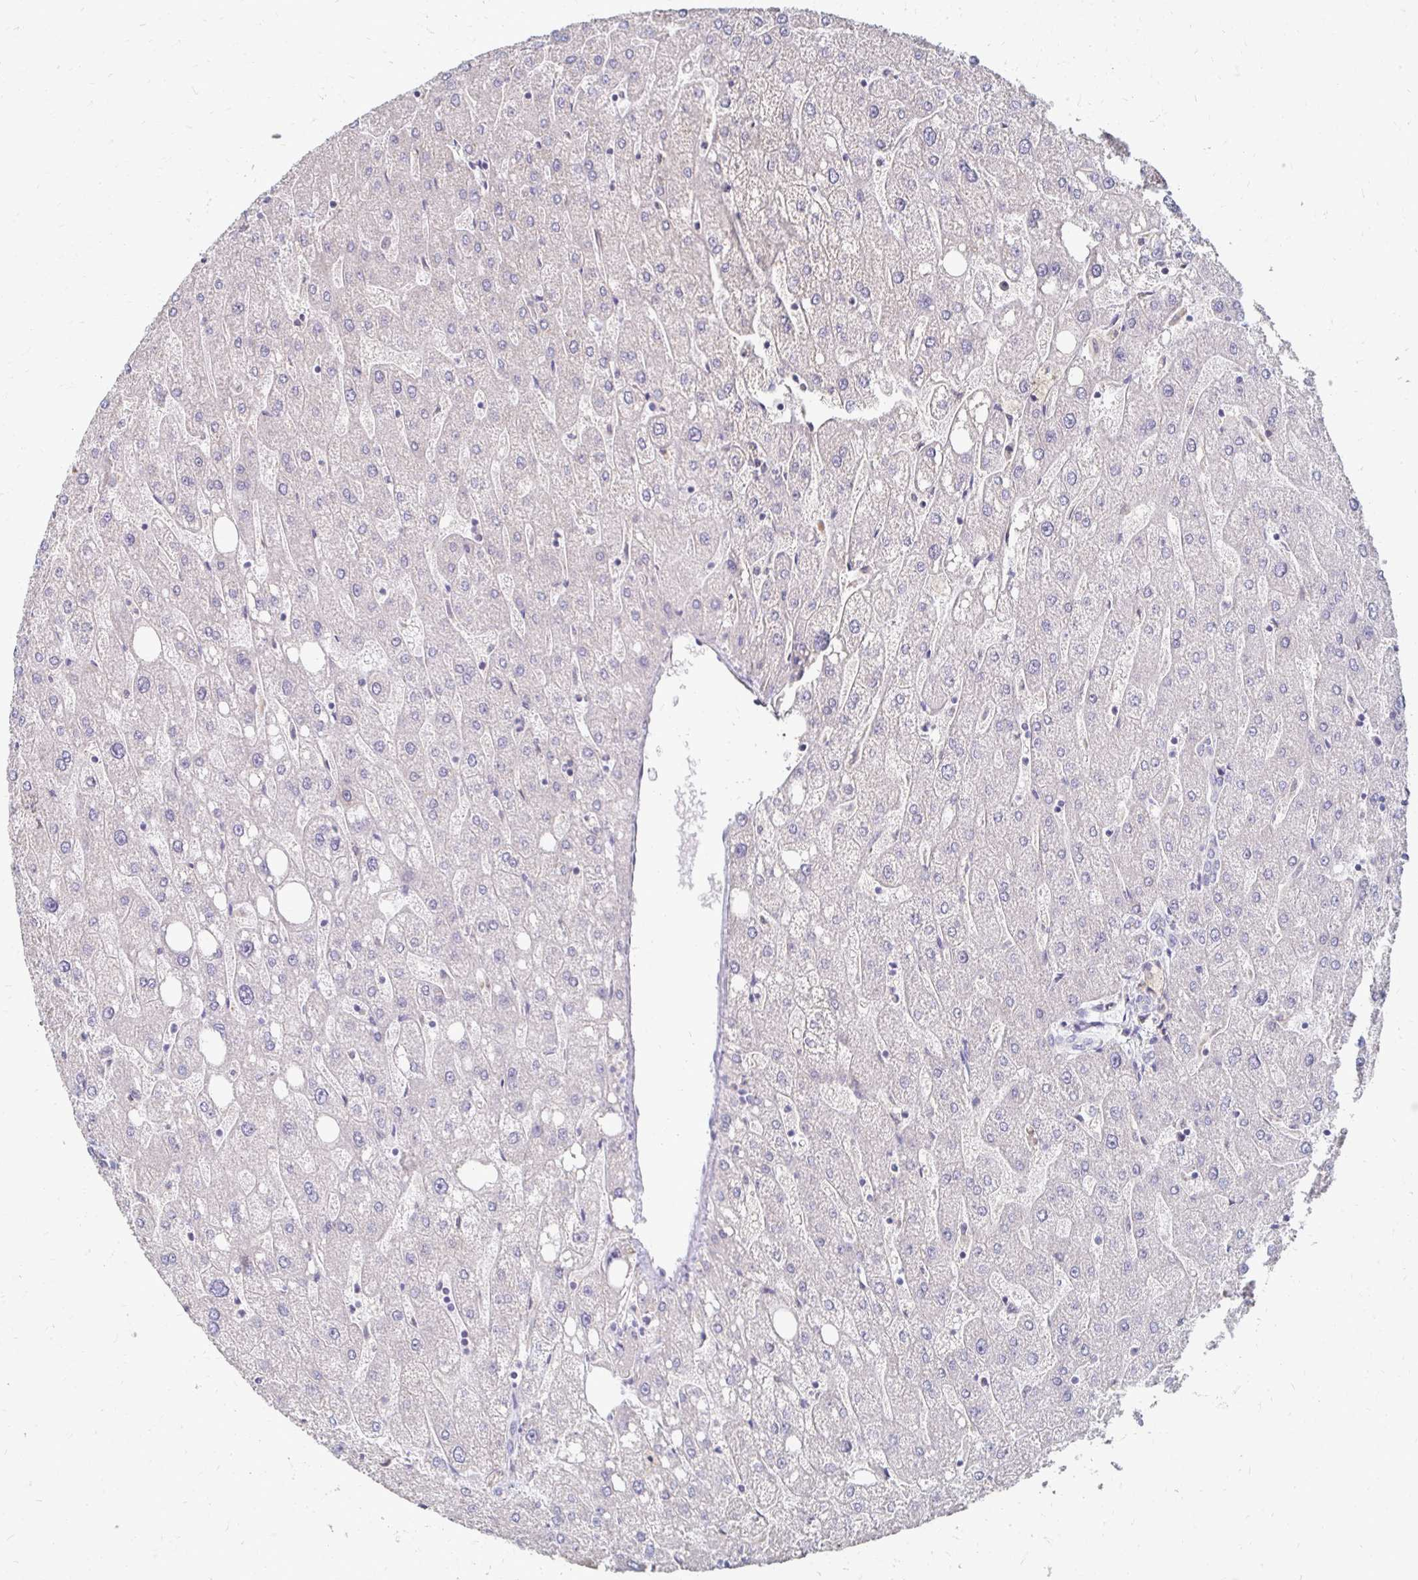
{"staining": {"intensity": "negative", "quantity": "none", "location": "none"}, "tissue": "liver", "cell_type": "Cholangiocytes", "image_type": "normal", "snomed": [{"axis": "morphology", "description": "Normal tissue, NOS"}, {"axis": "topography", "description": "Liver"}], "caption": "High power microscopy photomicrograph of an IHC image of normal liver, revealing no significant positivity in cholangiocytes. The staining is performed using DAB brown chromogen with nuclei counter-stained in using hematoxylin.", "gene": "ZNF727", "patient": {"sex": "male", "age": 67}}